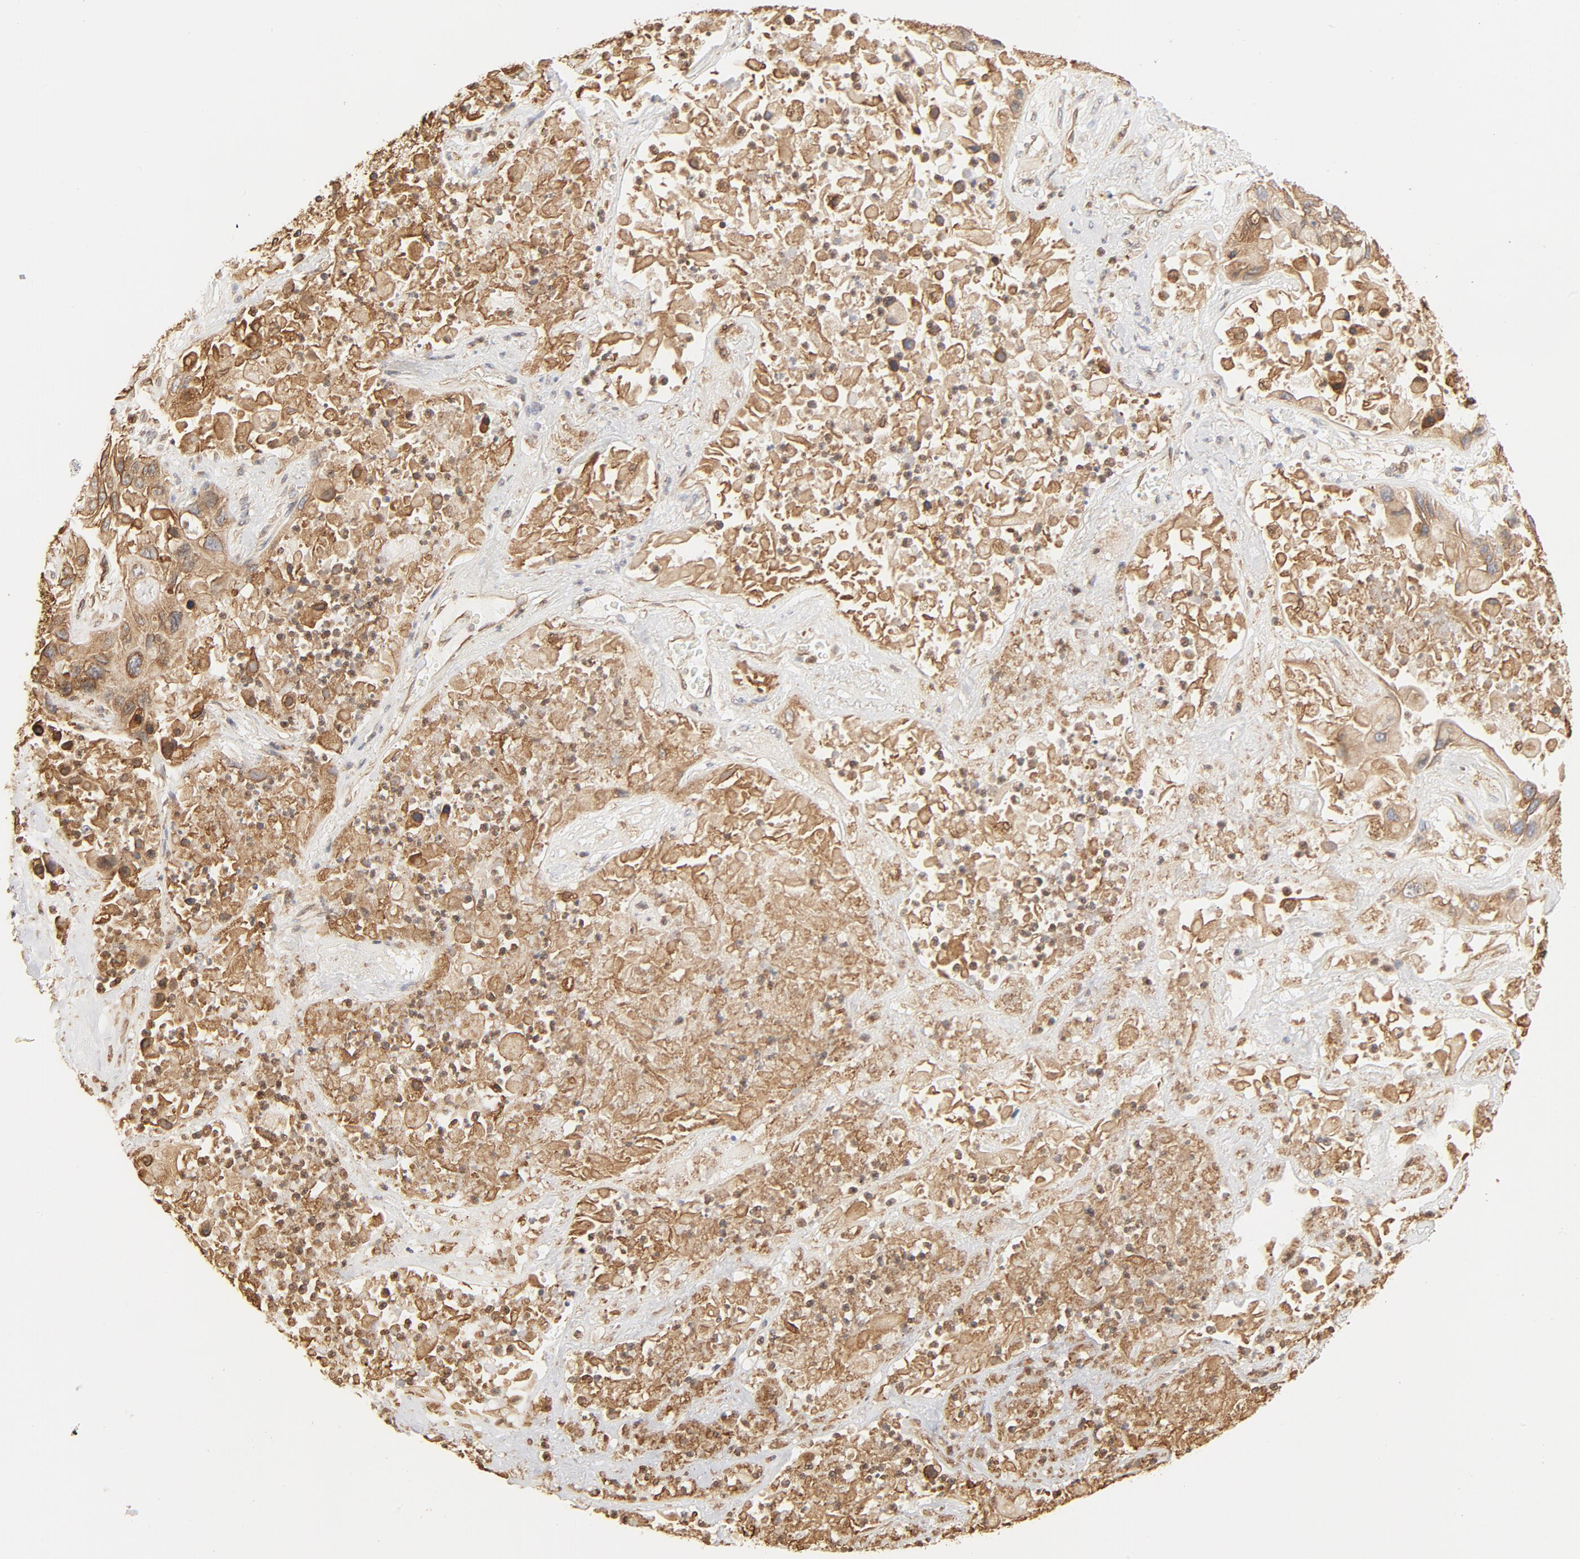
{"staining": {"intensity": "moderate", "quantity": ">75%", "location": "cytoplasmic/membranous"}, "tissue": "lung cancer", "cell_type": "Tumor cells", "image_type": "cancer", "snomed": [{"axis": "morphology", "description": "Squamous cell carcinoma, NOS"}, {"axis": "topography", "description": "Lung"}], "caption": "Lung cancer (squamous cell carcinoma) stained with a brown dye exhibits moderate cytoplasmic/membranous positive positivity in approximately >75% of tumor cells.", "gene": "BCAP31", "patient": {"sex": "female", "age": 76}}